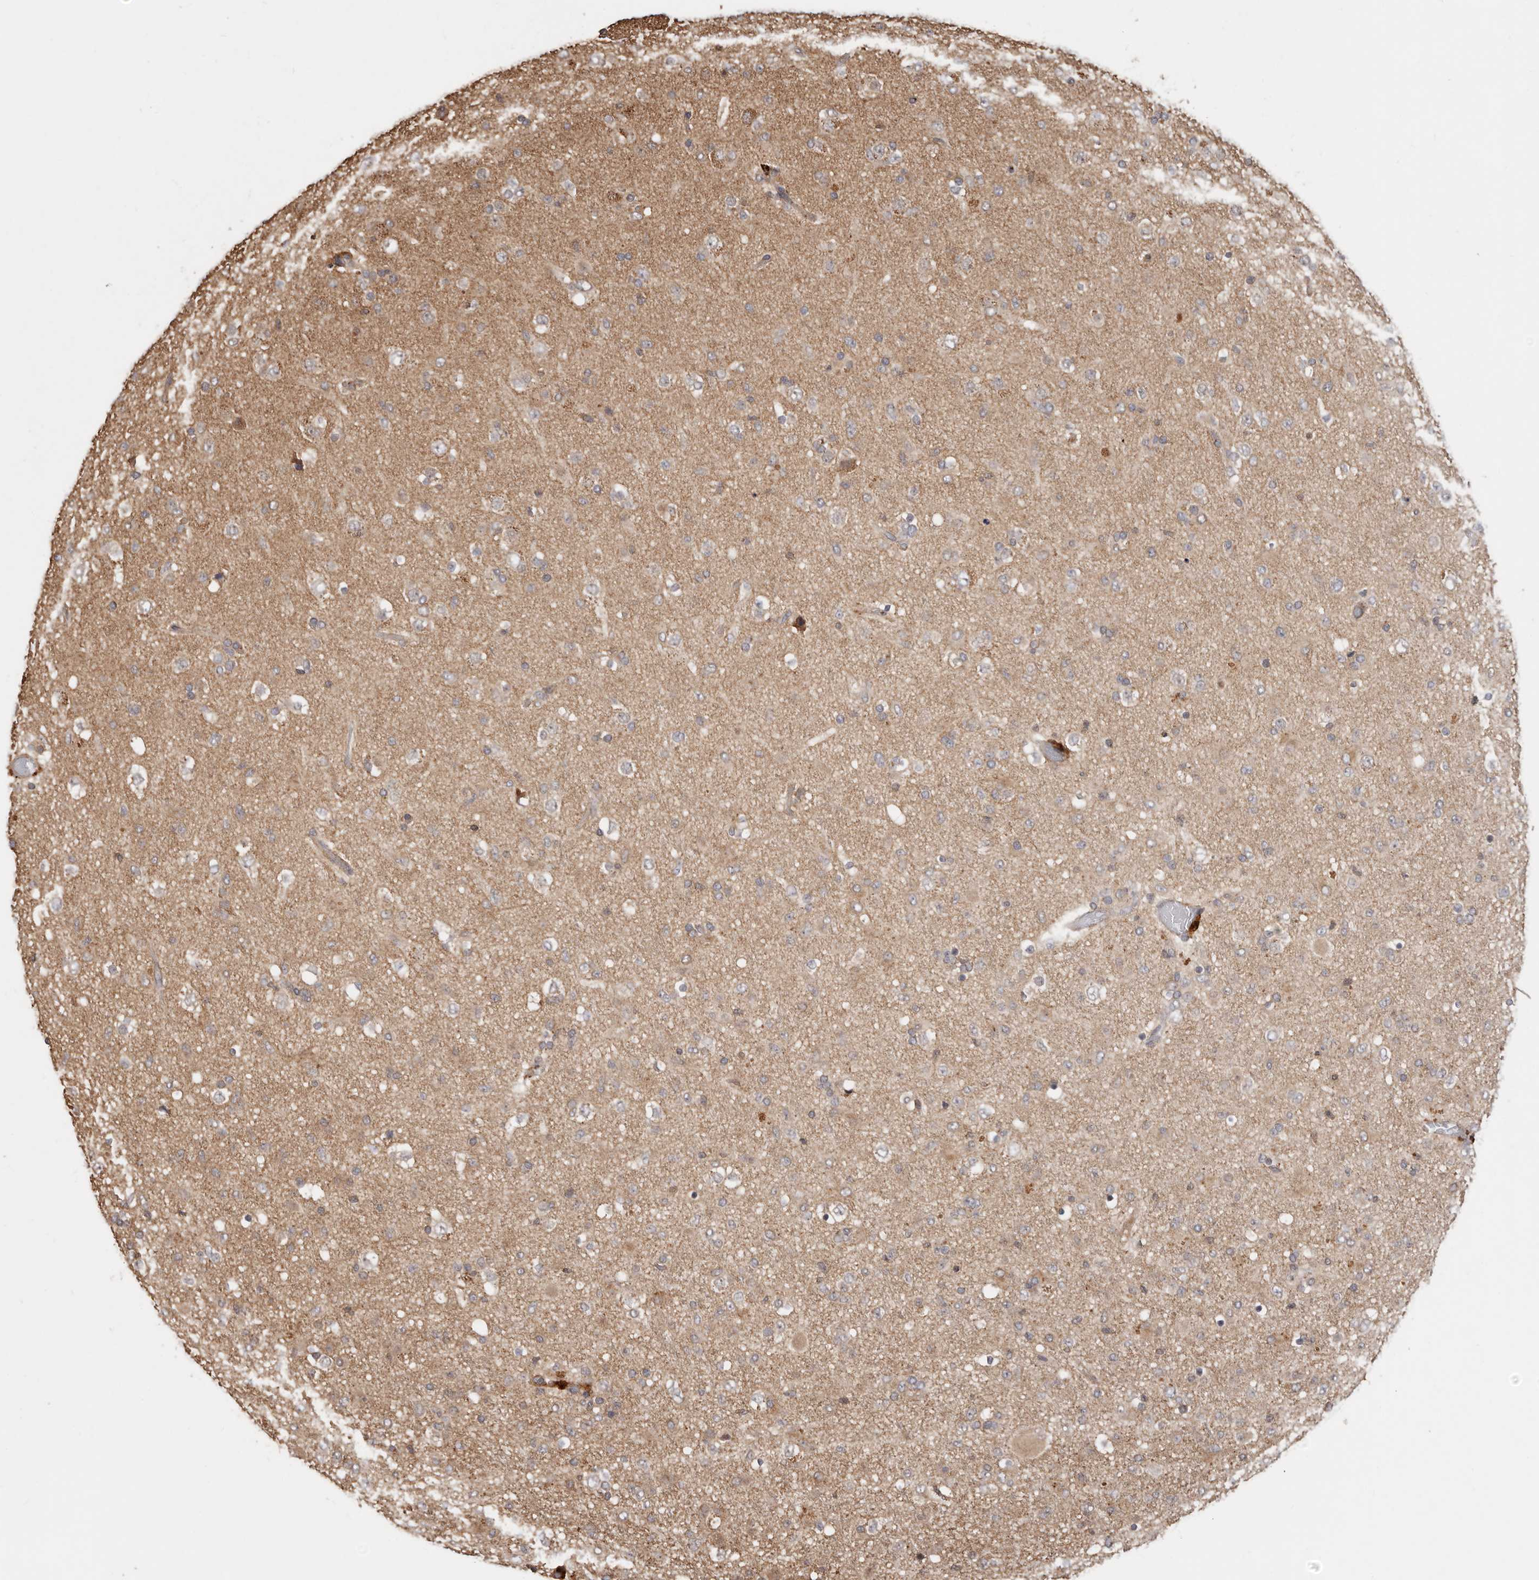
{"staining": {"intensity": "weak", "quantity": "25%-75%", "location": "cytoplasmic/membranous"}, "tissue": "glioma", "cell_type": "Tumor cells", "image_type": "cancer", "snomed": [{"axis": "morphology", "description": "Glioma, malignant, Low grade"}, {"axis": "topography", "description": "Brain"}], "caption": "Immunohistochemistry (IHC) of human malignant glioma (low-grade) displays low levels of weak cytoplasmic/membranous staining in approximately 25%-75% of tumor cells.", "gene": "RSPO2", "patient": {"sex": "male", "age": 65}}